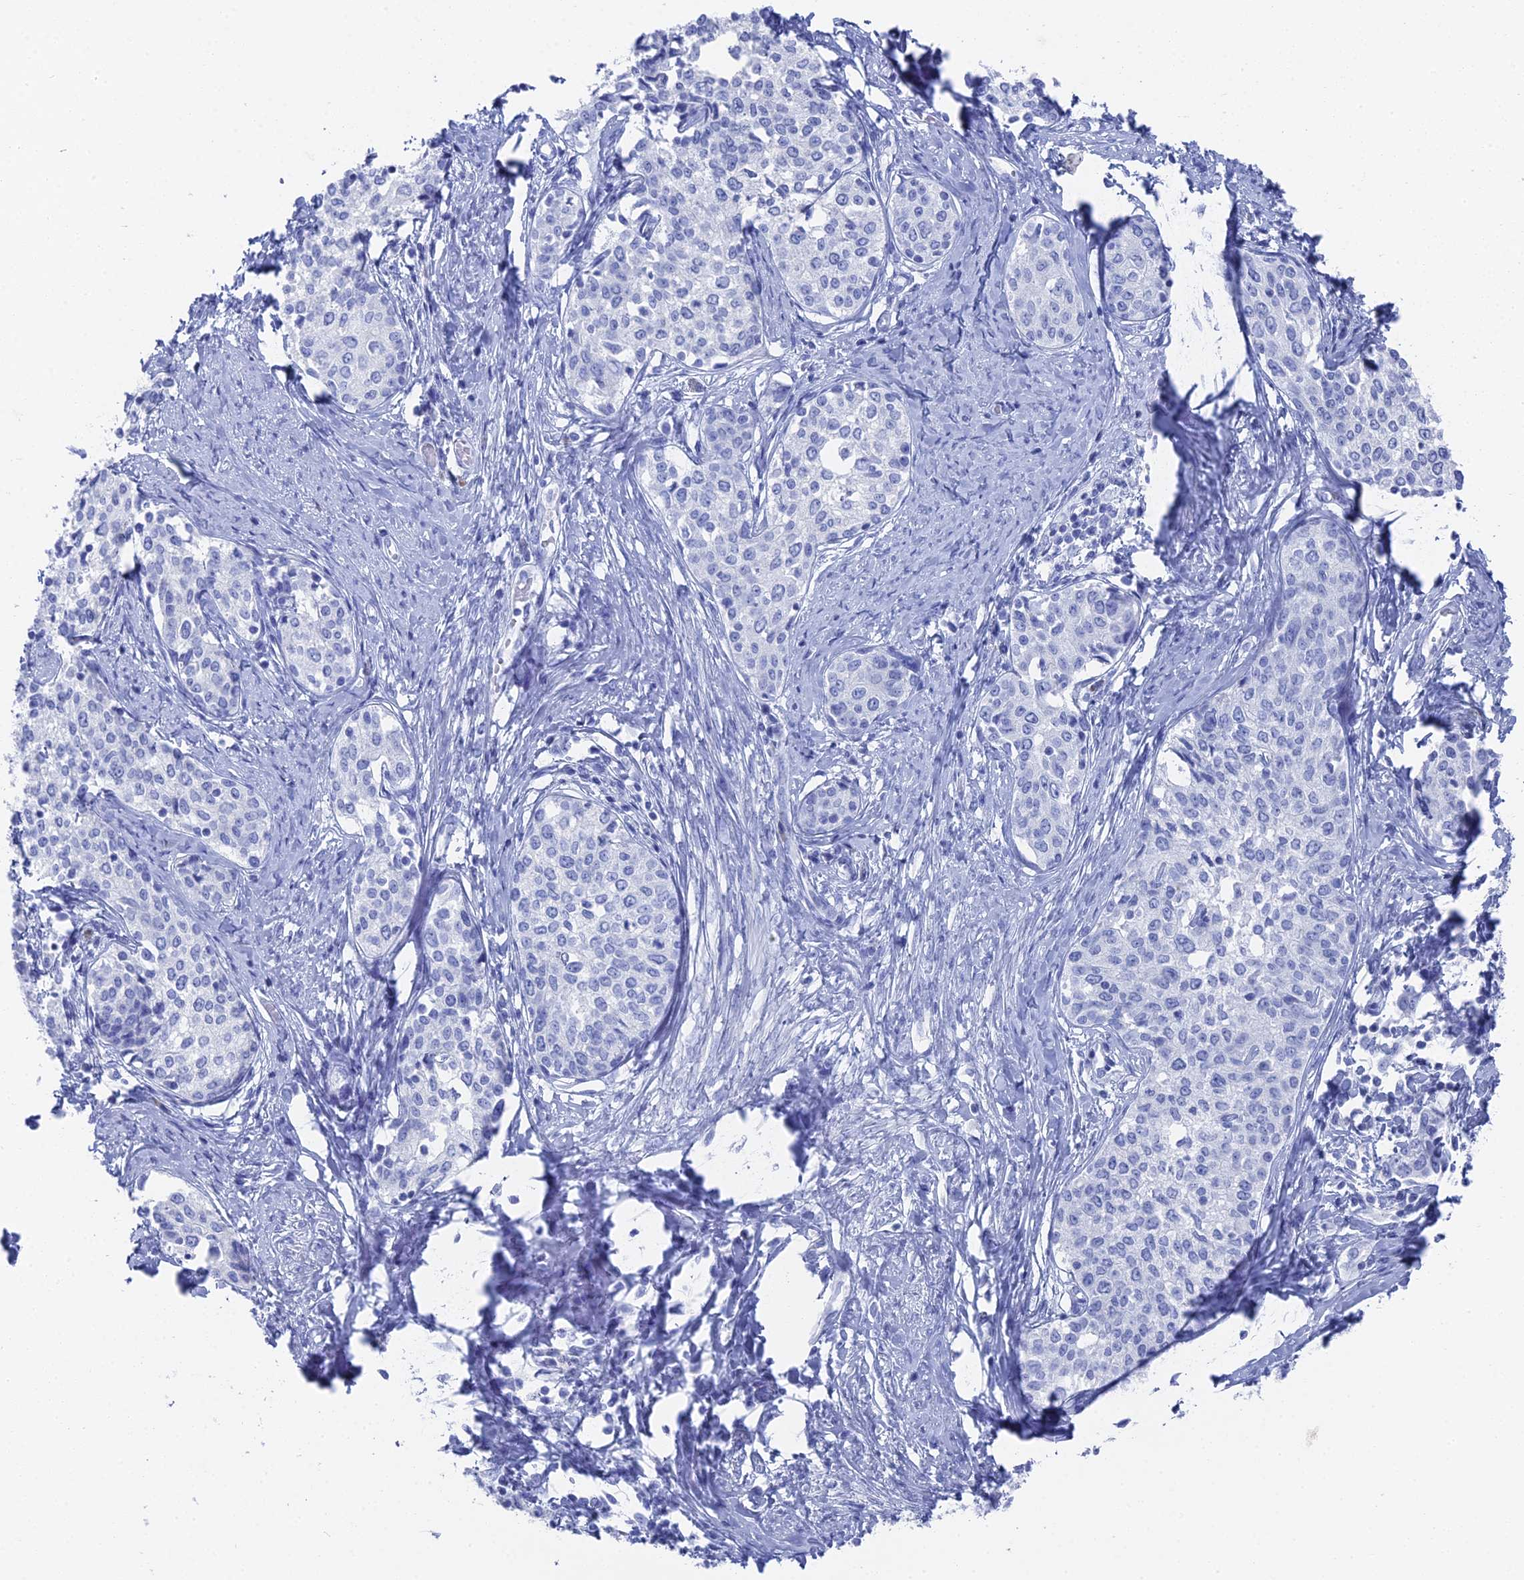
{"staining": {"intensity": "negative", "quantity": "none", "location": "none"}, "tissue": "cervical cancer", "cell_type": "Tumor cells", "image_type": "cancer", "snomed": [{"axis": "morphology", "description": "Squamous cell carcinoma, NOS"}, {"axis": "morphology", "description": "Adenocarcinoma, NOS"}, {"axis": "topography", "description": "Cervix"}], "caption": "Histopathology image shows no significant protein positivity in tumor cells of adenocarcinoma (cervical).", "gene": "ENPP3", "patient": {"sex": "female", "age": 52}}